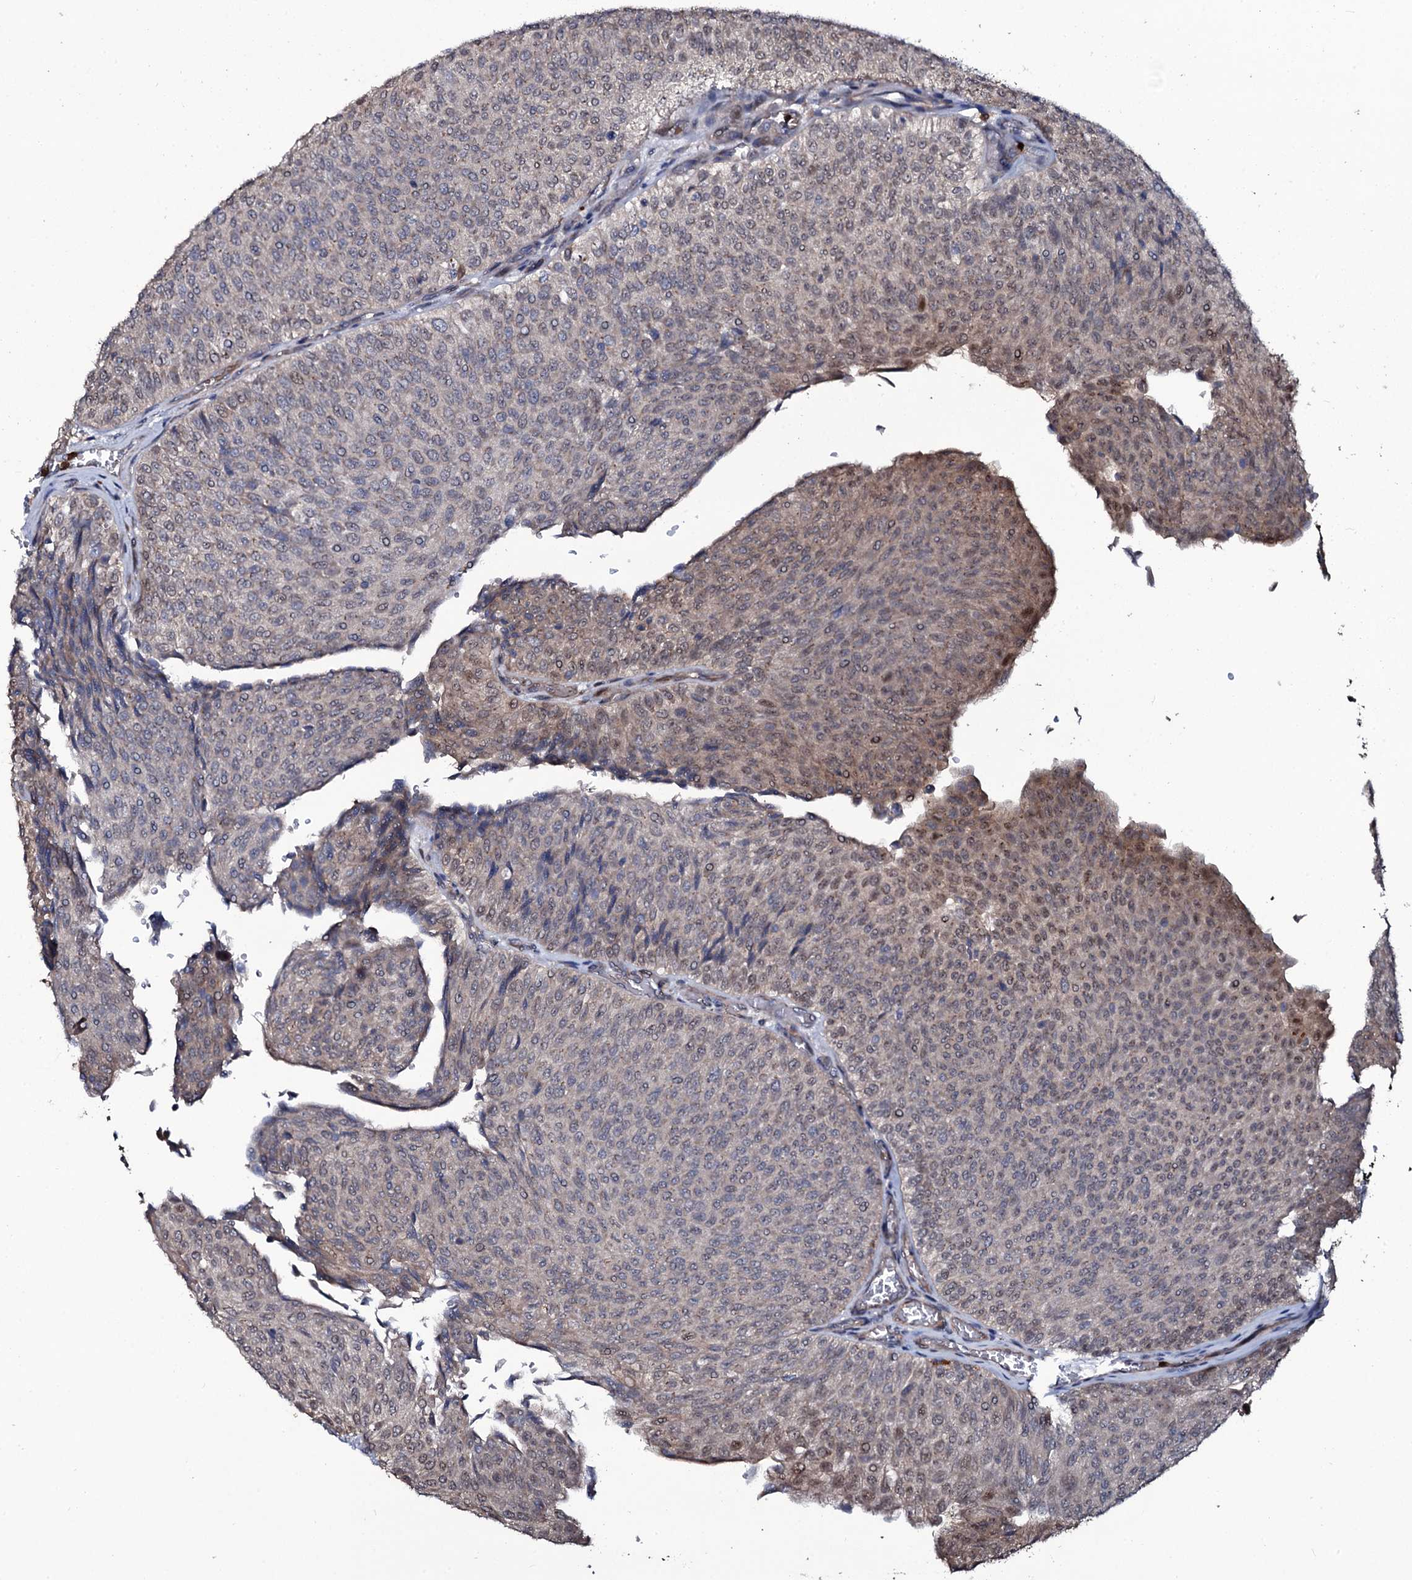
{"staining": {"intensity": "moderate", "quantity": "<25%", "location": "cytoplasmic/membranous"}, "tissue": "urothelial cancer", "cell_type": "Tumor cells", "image_type": "cancer", "snomed": [{"axis": "morphology", "description": "Urothelial carcinoma, Low grade"}, {"axis": "topography", "description": "Urinary bladder"}], "caption": "Low-grade urothelial carcinoma tissue demonstrates moderate cytoplasmic/membranous staining in about <25% of tumor cells, visualized by immunohistochemistry. (DAB (3,3'-diaminobenzidine) IHC, brown staining for protein, blue staining for nuclei).", "gene": "COG6", "patient": {"sex": "male", "age": 78}}